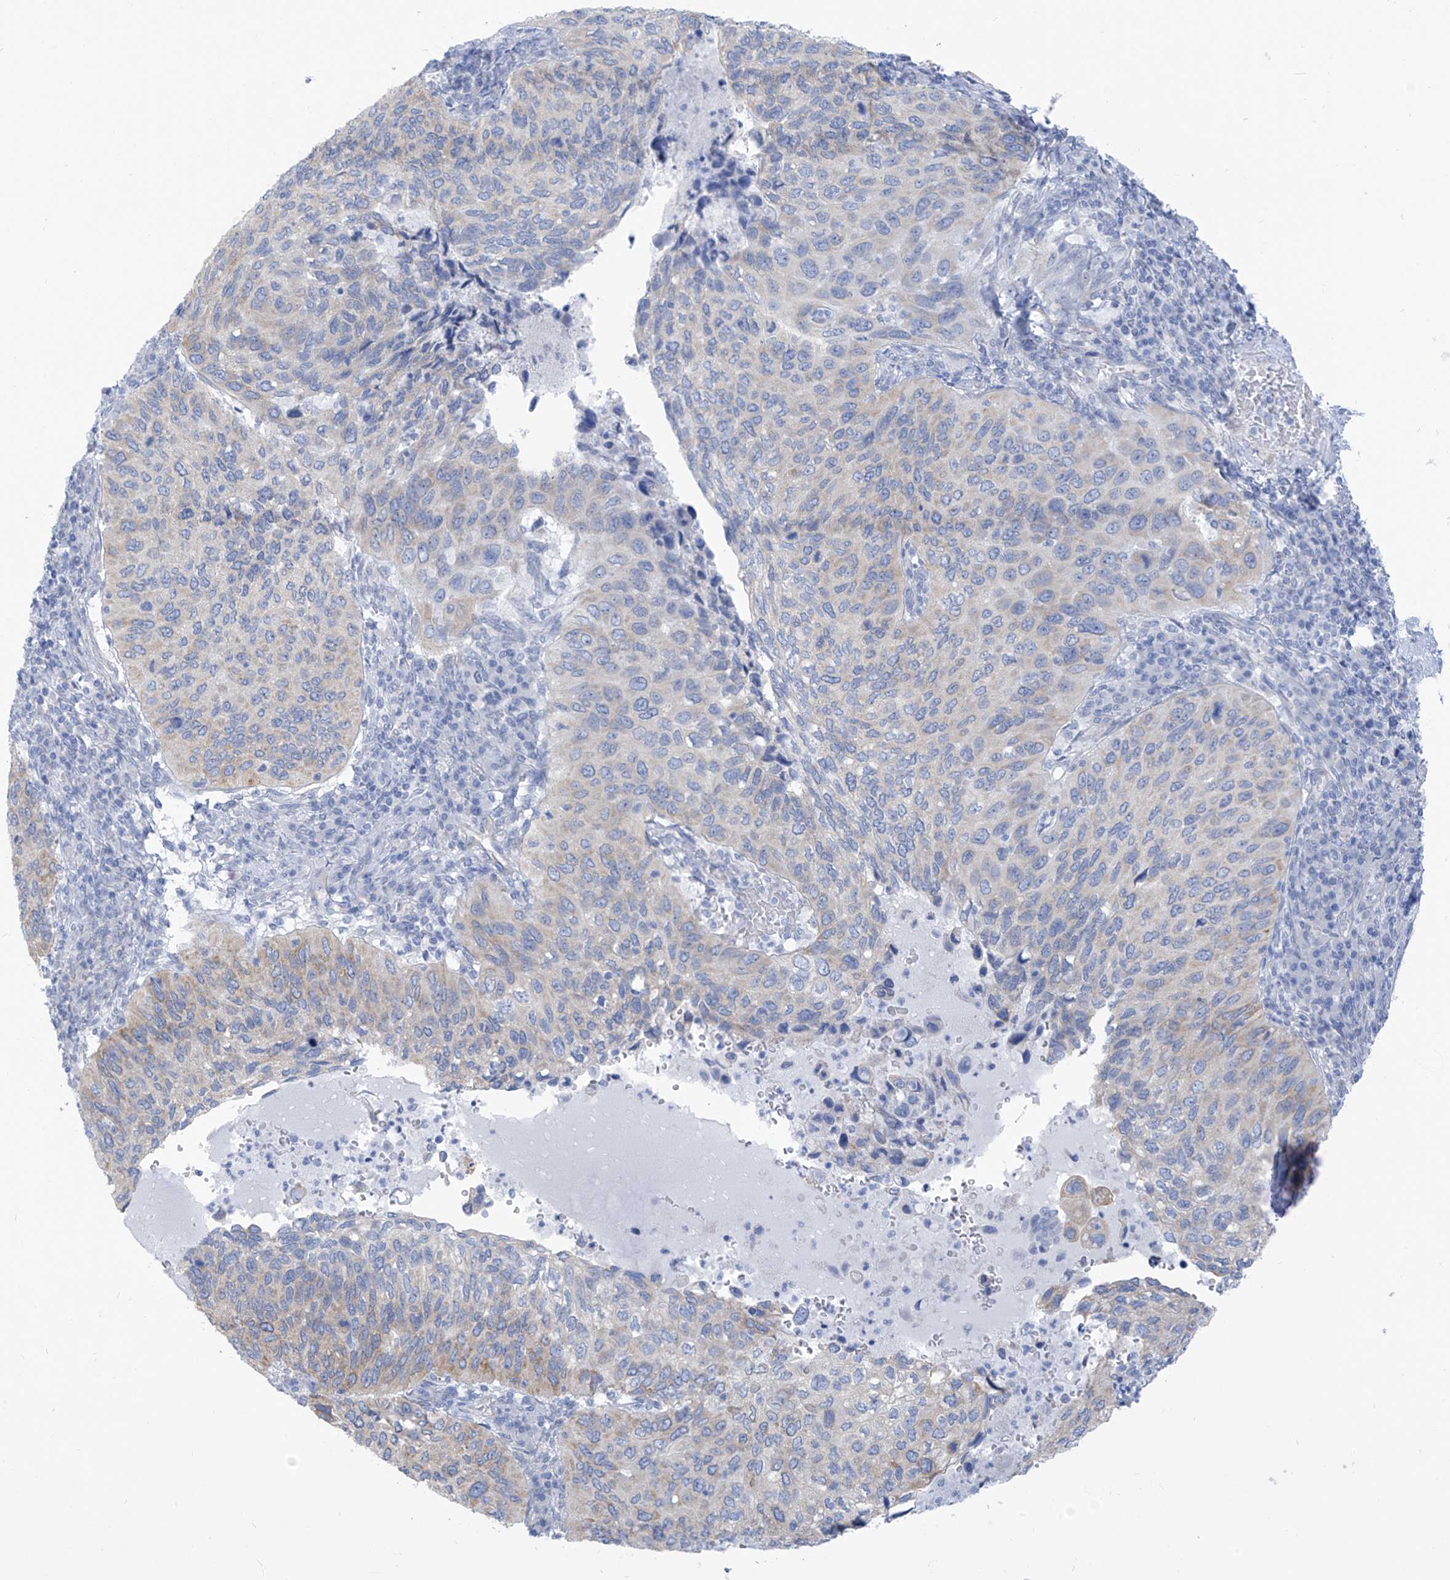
{"staining": {"intensity": "negative", "quantity": "none", "location": "none"}, "tissue": "cervical cancer", "cell_type": "Tumor cells", "image_type": "cancer", "snomed": [{"axis": "morphology", "description": "Squamous cell carcinoma, NOS"}, {"axis": "topography", "description": "Cervix"}], "caption": "High magnification brightfield microscopy of cervical cancer (squamous cell carcinoma) stained with DAB (3,3'-diaminobenzidine) (brown) and counterstained with hematoxylin (blue): tumor cells show no significant expression.", "gene": "RCN2", "patient": {"sex": "female", "age": 38}}